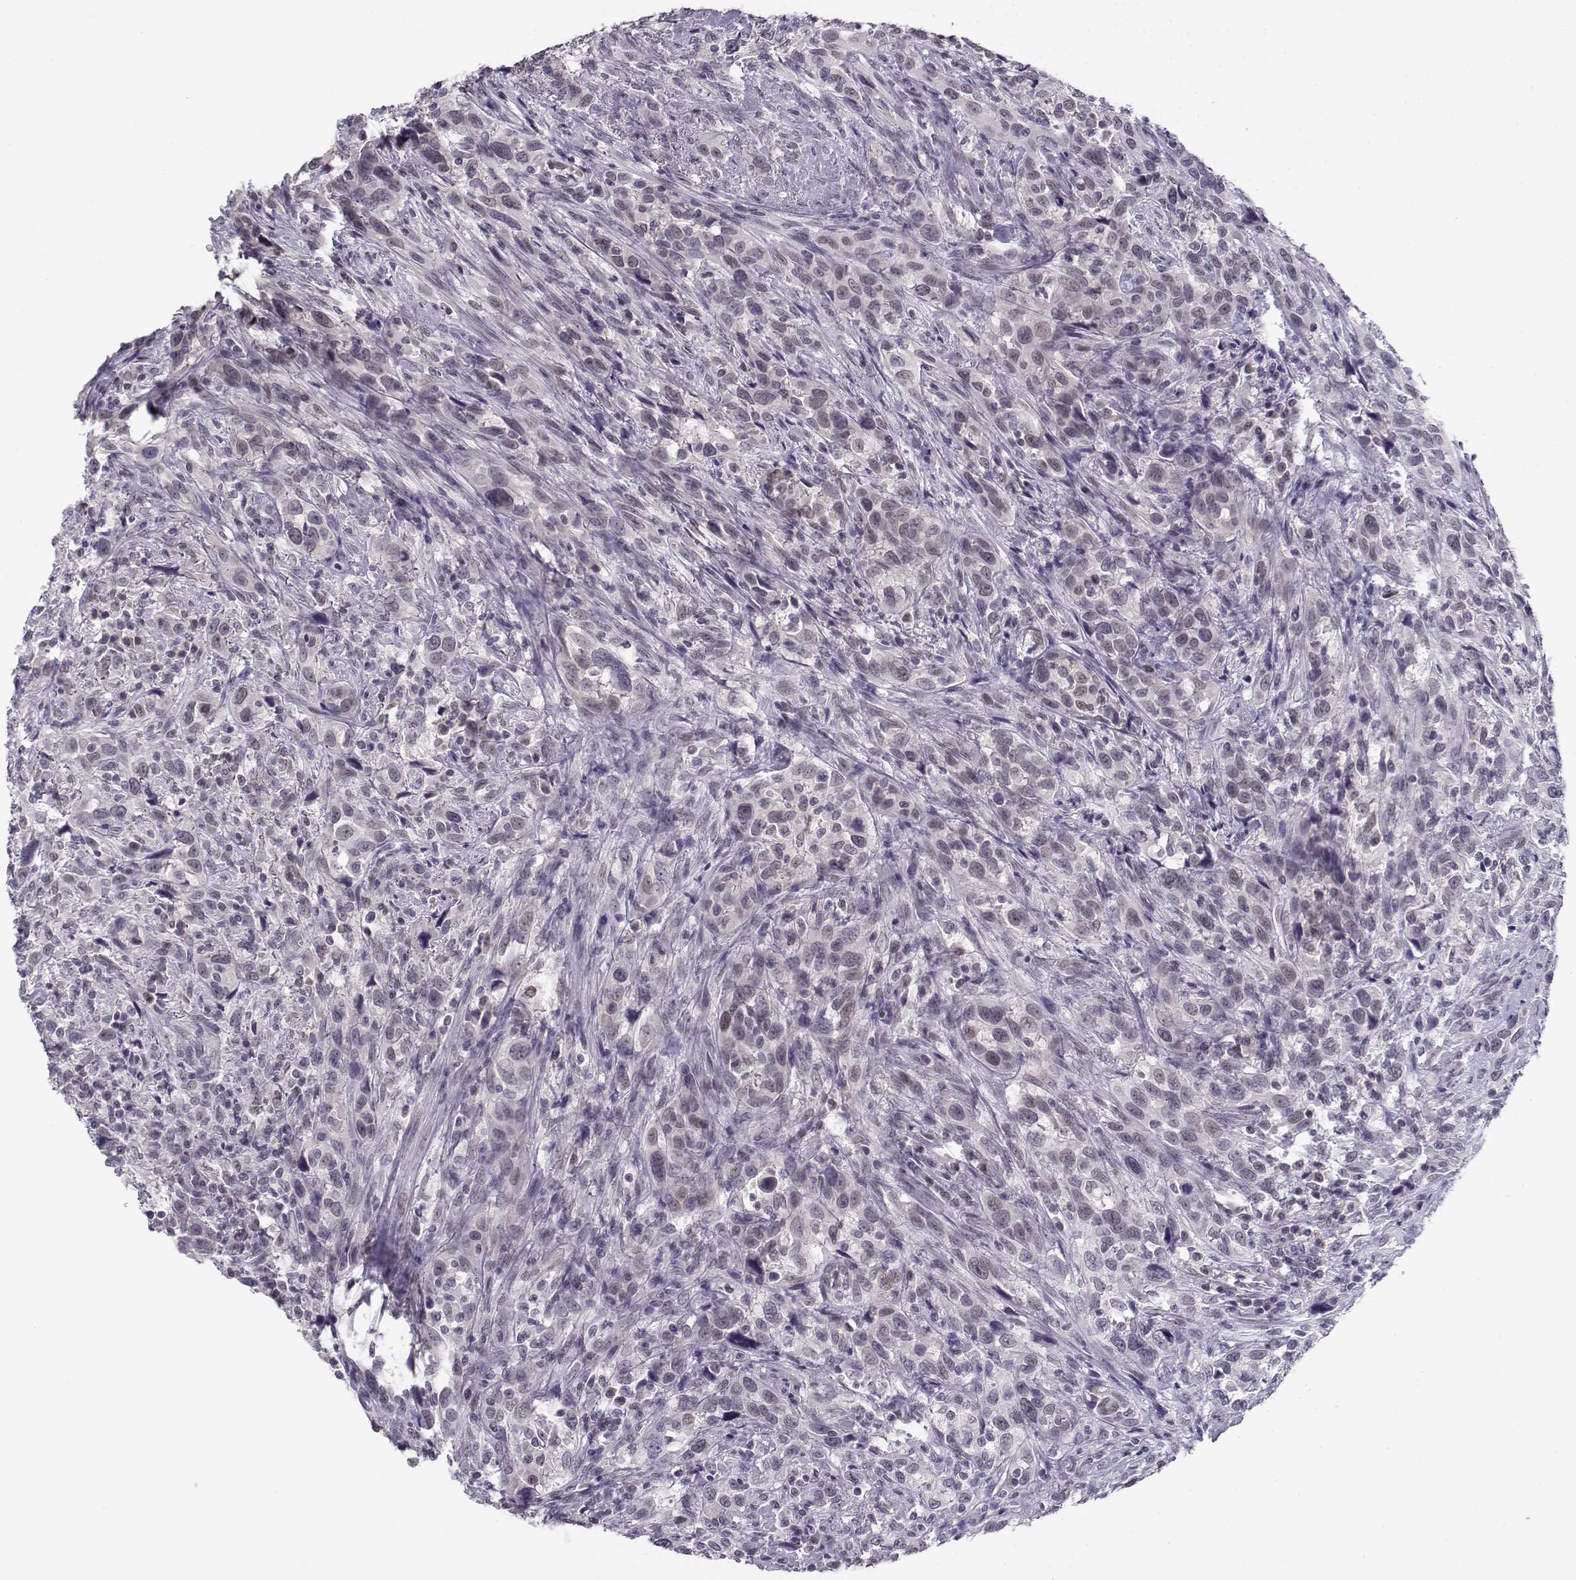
{"staining": {"intensity": "negative", "quantity": "none", "location": "none"}, "tissue": "urothelial cancer", "cell_type": "Tumor cells", "image_type": "cancer", "snomed": [{"axis": "morphology", "description": "Urothelial carcinoma, NOS"}, {"axis": "morphology", "description": "Urothelial carcinoma, High grade"}, {"axis": "topography", "description": "Urinary bladder"}], "caption": "High magnification brightfield microscopy of high-grade urothelial carcinoma stained with DAB (brown) and counterstained with hematoxylin (blue): tumor cells show no significant staining.", "gene": "C16orf86", "patient": {"sex": "female", "age": 64}}